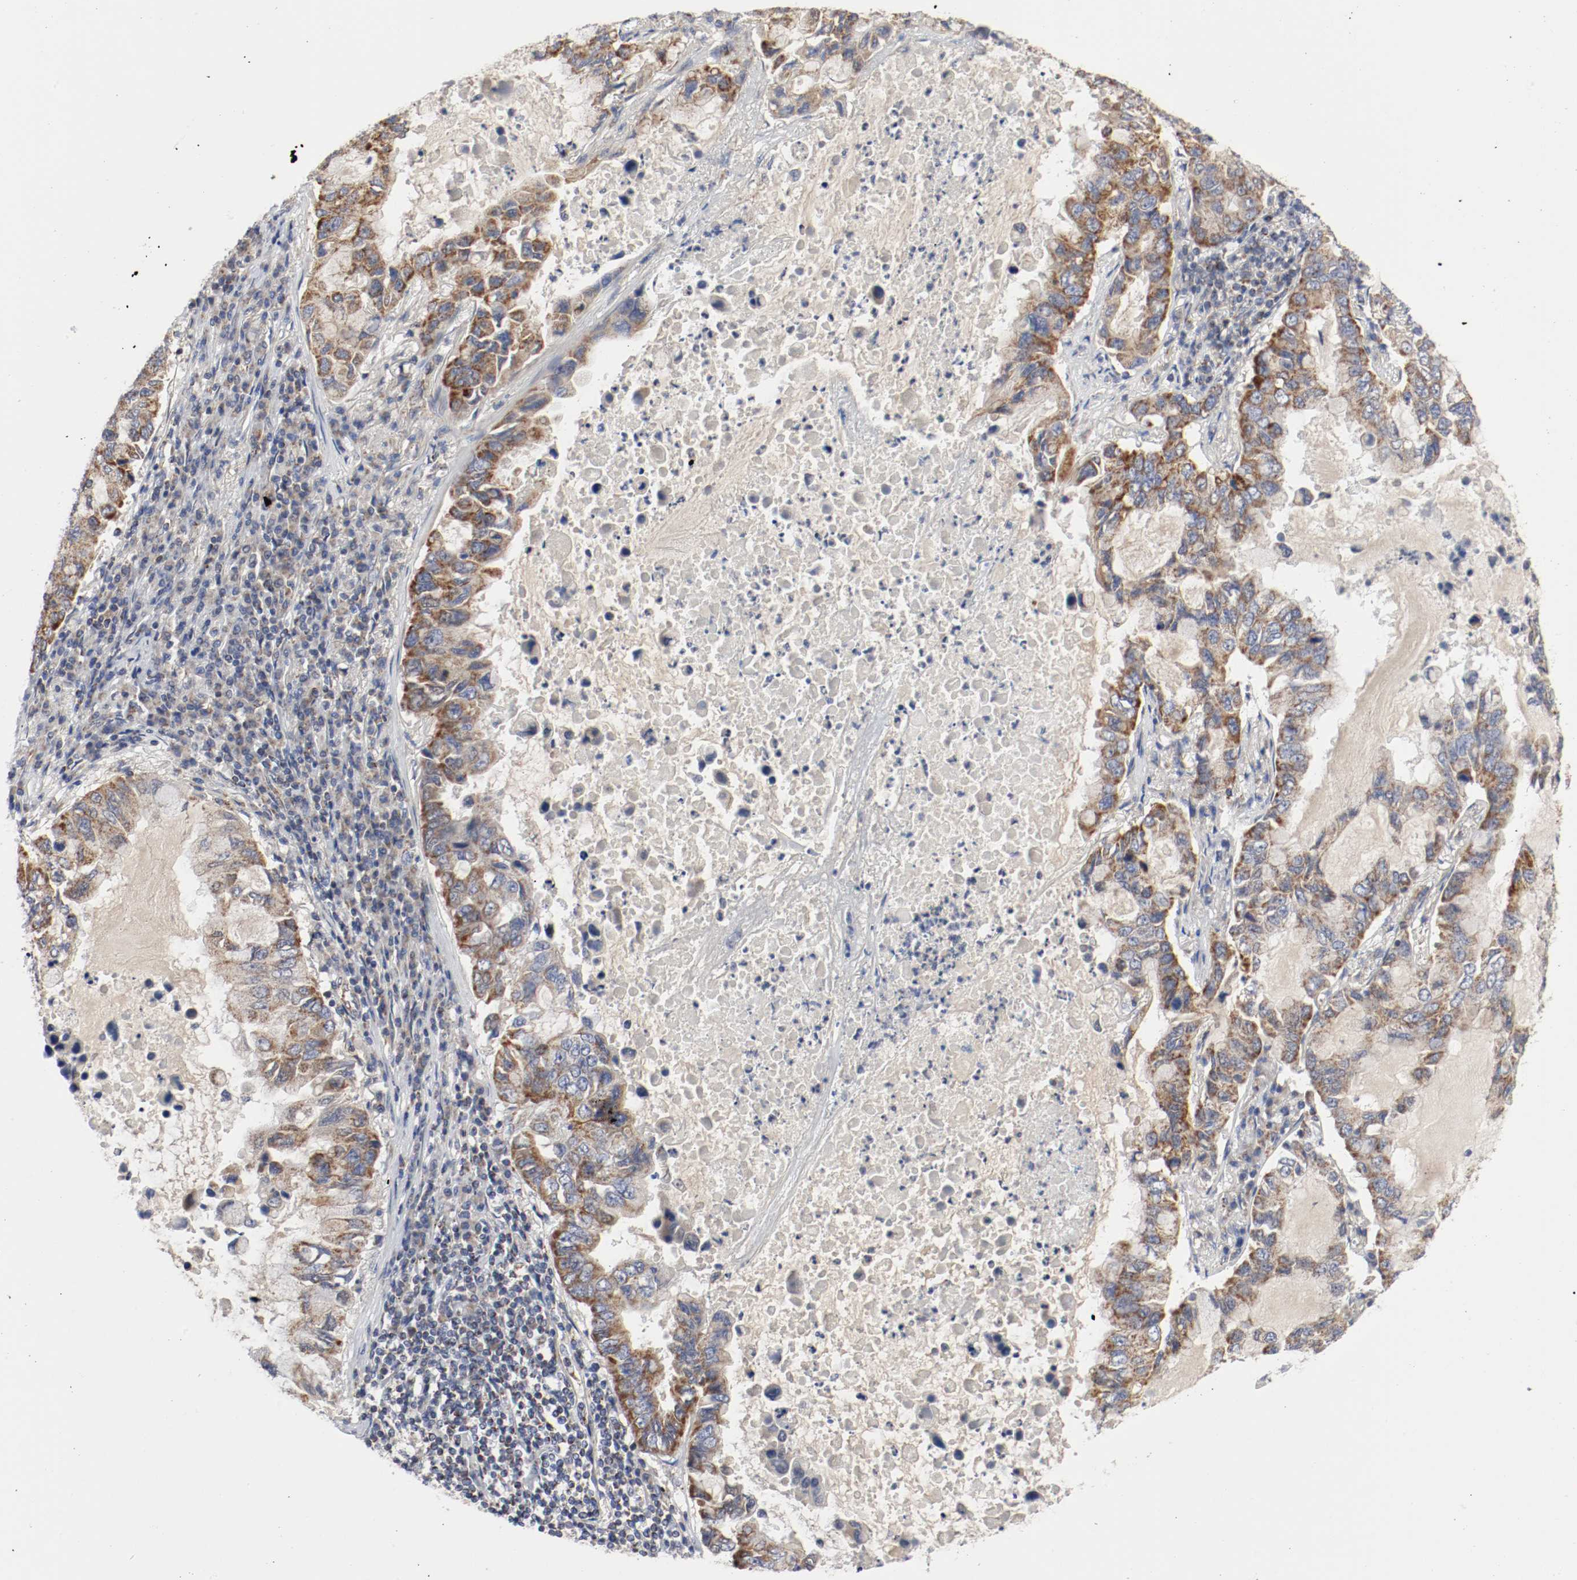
{"staining": {"intensity": "moderate", "quantity": ">75%", "location": "cytoplasmic/membranous"}, "tissue": "lung cancer", "cell_type": "Tumor cells", "image_type": "cancer", "snomed": [{"axis": "morphology", "description": "Adenocarcinoma, NOS"}, {"axis": "topography", "description": "Lung"}], "caption": "Protein staining of adenocarcinoma (lung) tissue displays moderate cytoplasmic/membranous staining in approximately >75% of tumor cells. Immunohistochemistry (ihc) stains the protein of interest in brown and the nuclei are stained blue.", "gene": "AFG3L2", "patient": {"sex": "male", "age": 64}}